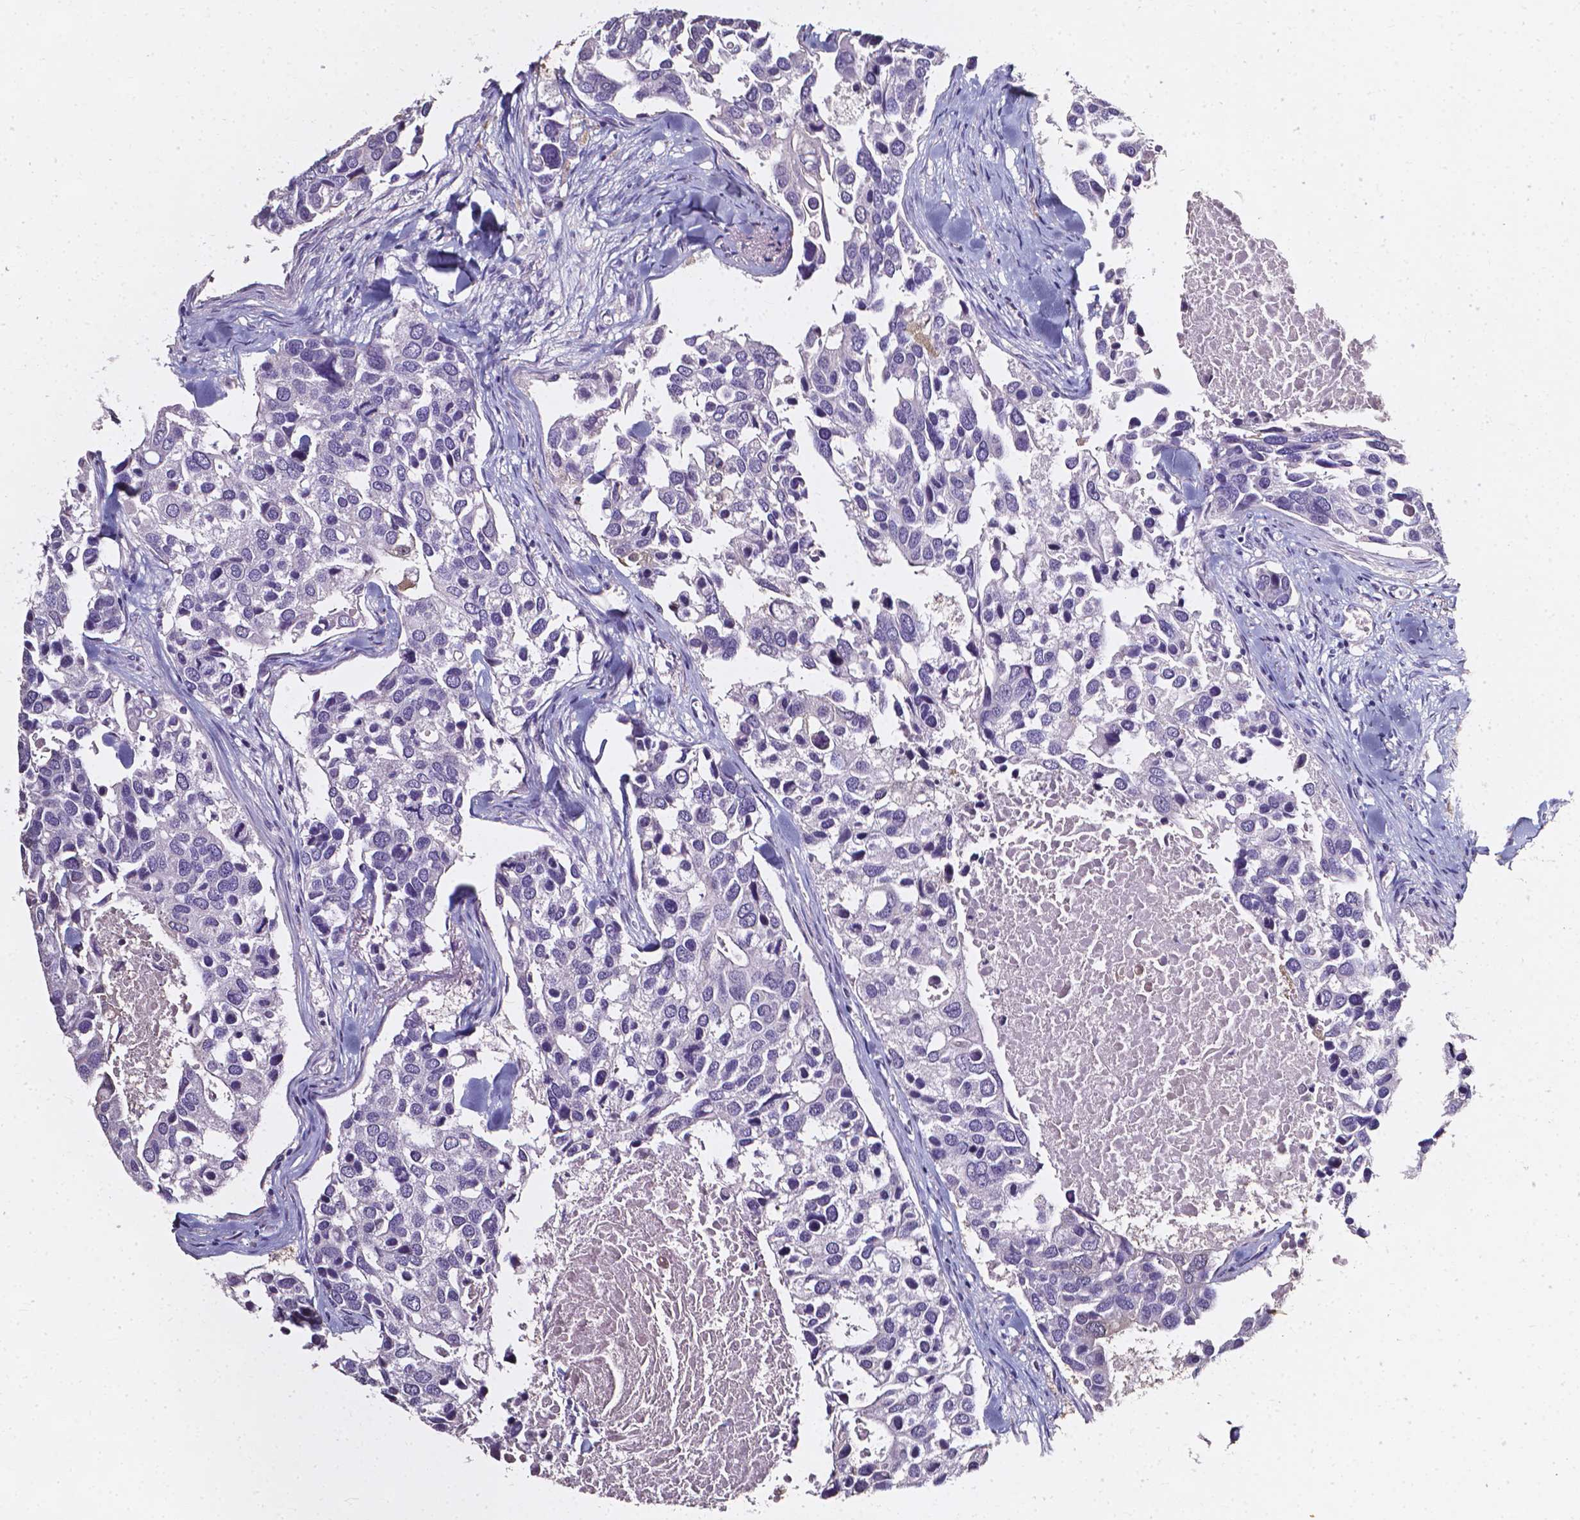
{"staining": {"intensity": "negative", "quantity": "none", "location": "none"}, "tissue": "breast cancer", "cell_type": "Tumor cells", "image_type": "cancer", "snomed": [{"axis": "morphology", "description": "Duct carcinoma"}, {"axis": "topography", "description": "Breast"}], "caption": "Breast cancer was stained to show a protein in brown. There is no significant positivity in tumor cells.", "gene": "AKR1B10", "patient": {"sex": "female", "age": 83}}